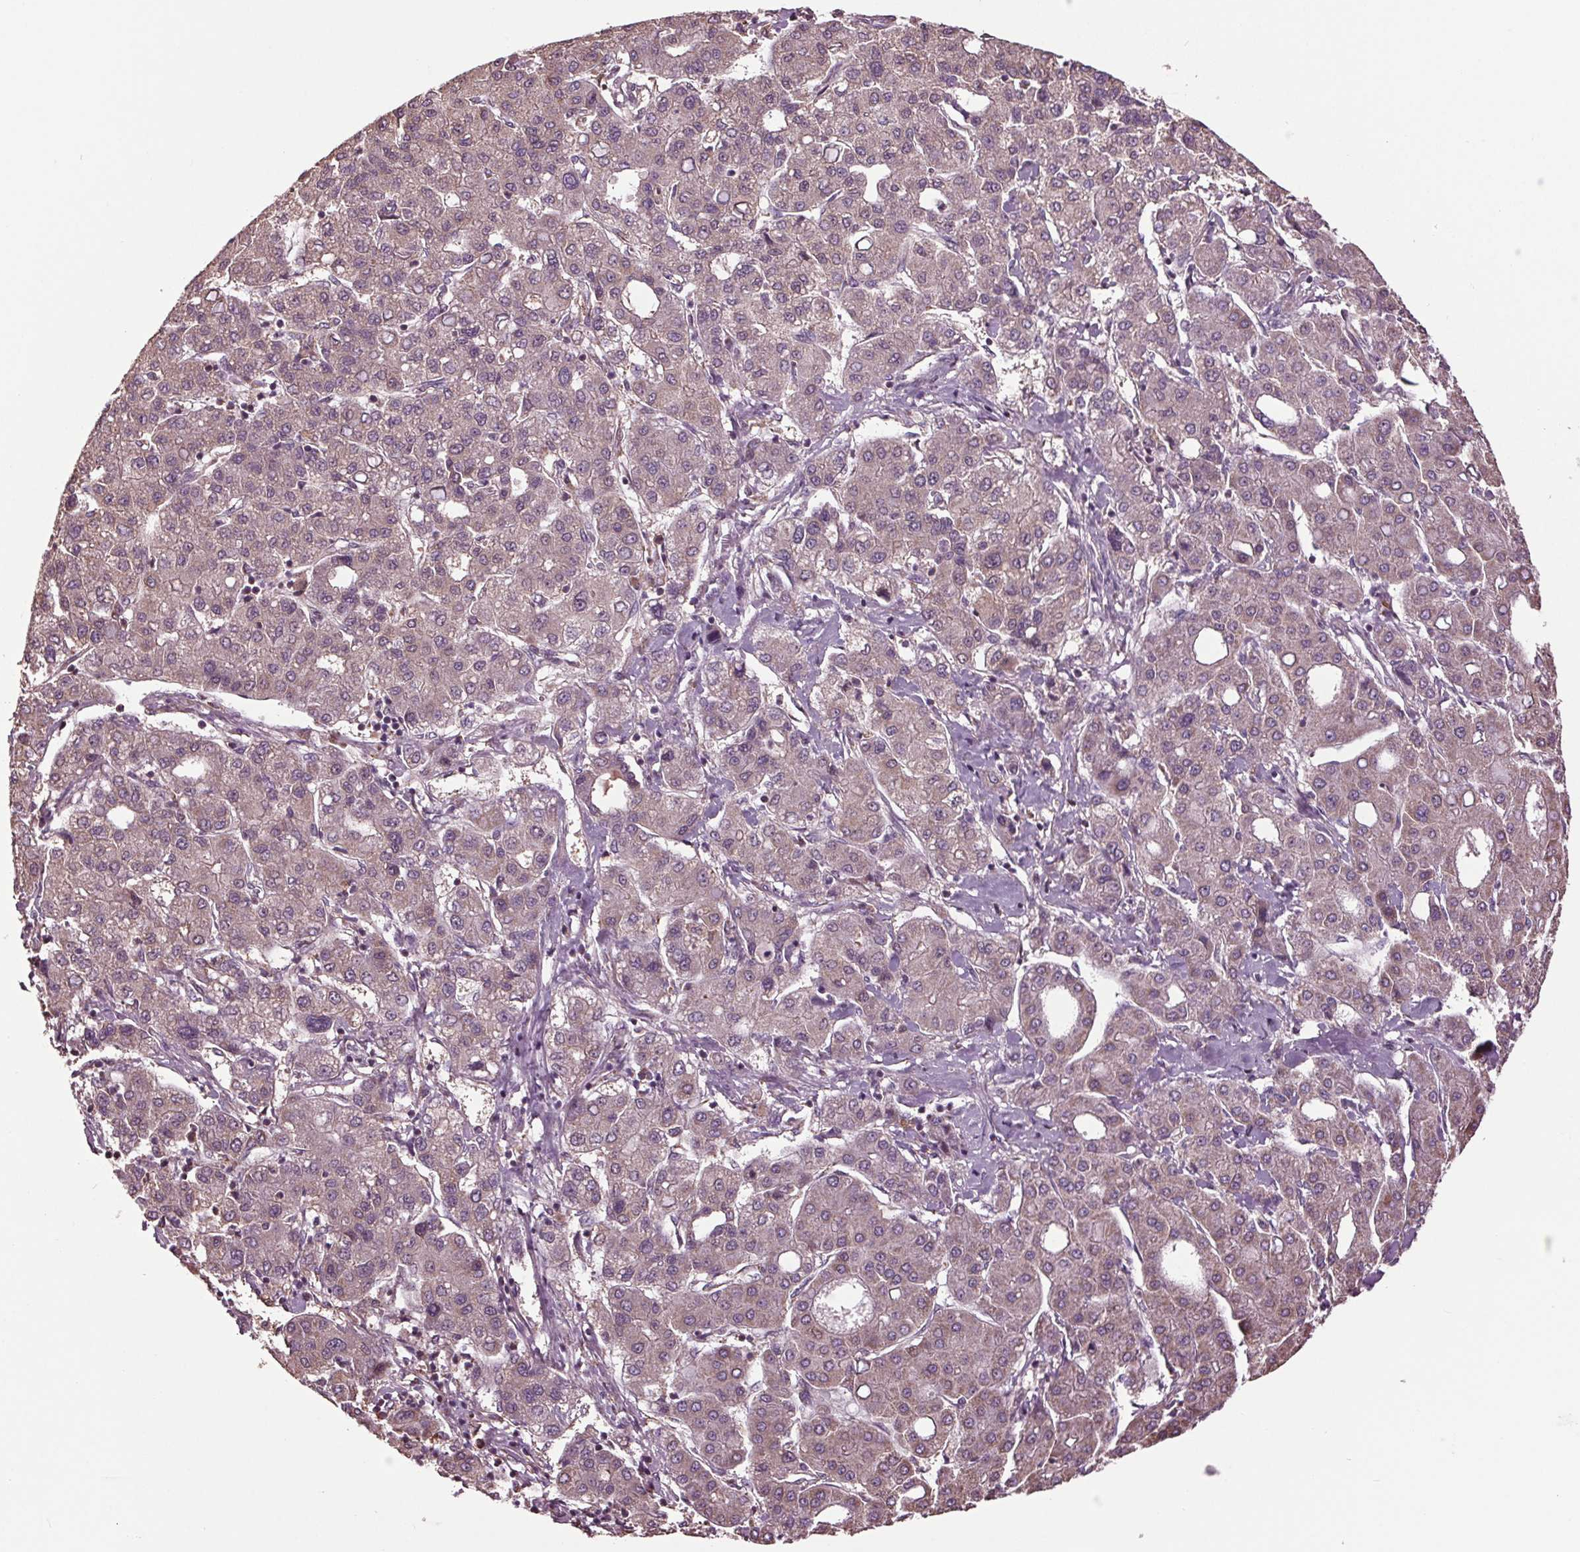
{"staining": {"intensity": "negative", "quantity": "none", "location": "none"}, "tissue": "liver cancer", "cell_type": "Tumor cells", "image_type": "cancer", "snomed": [{"axis": "morphology", "description": "Carcinoma, Hepatocellular, NOS"}, {"axis": "topography", "description": "Liver"}], "caption": "Liver cancer (hepatocellular carcinoma) stained for a protein using immunohistochemistry (IHC) demonstrates no expression tumor cells.", "gene": "RNPEP", "patient": {"sex": "male", "age": 65}}